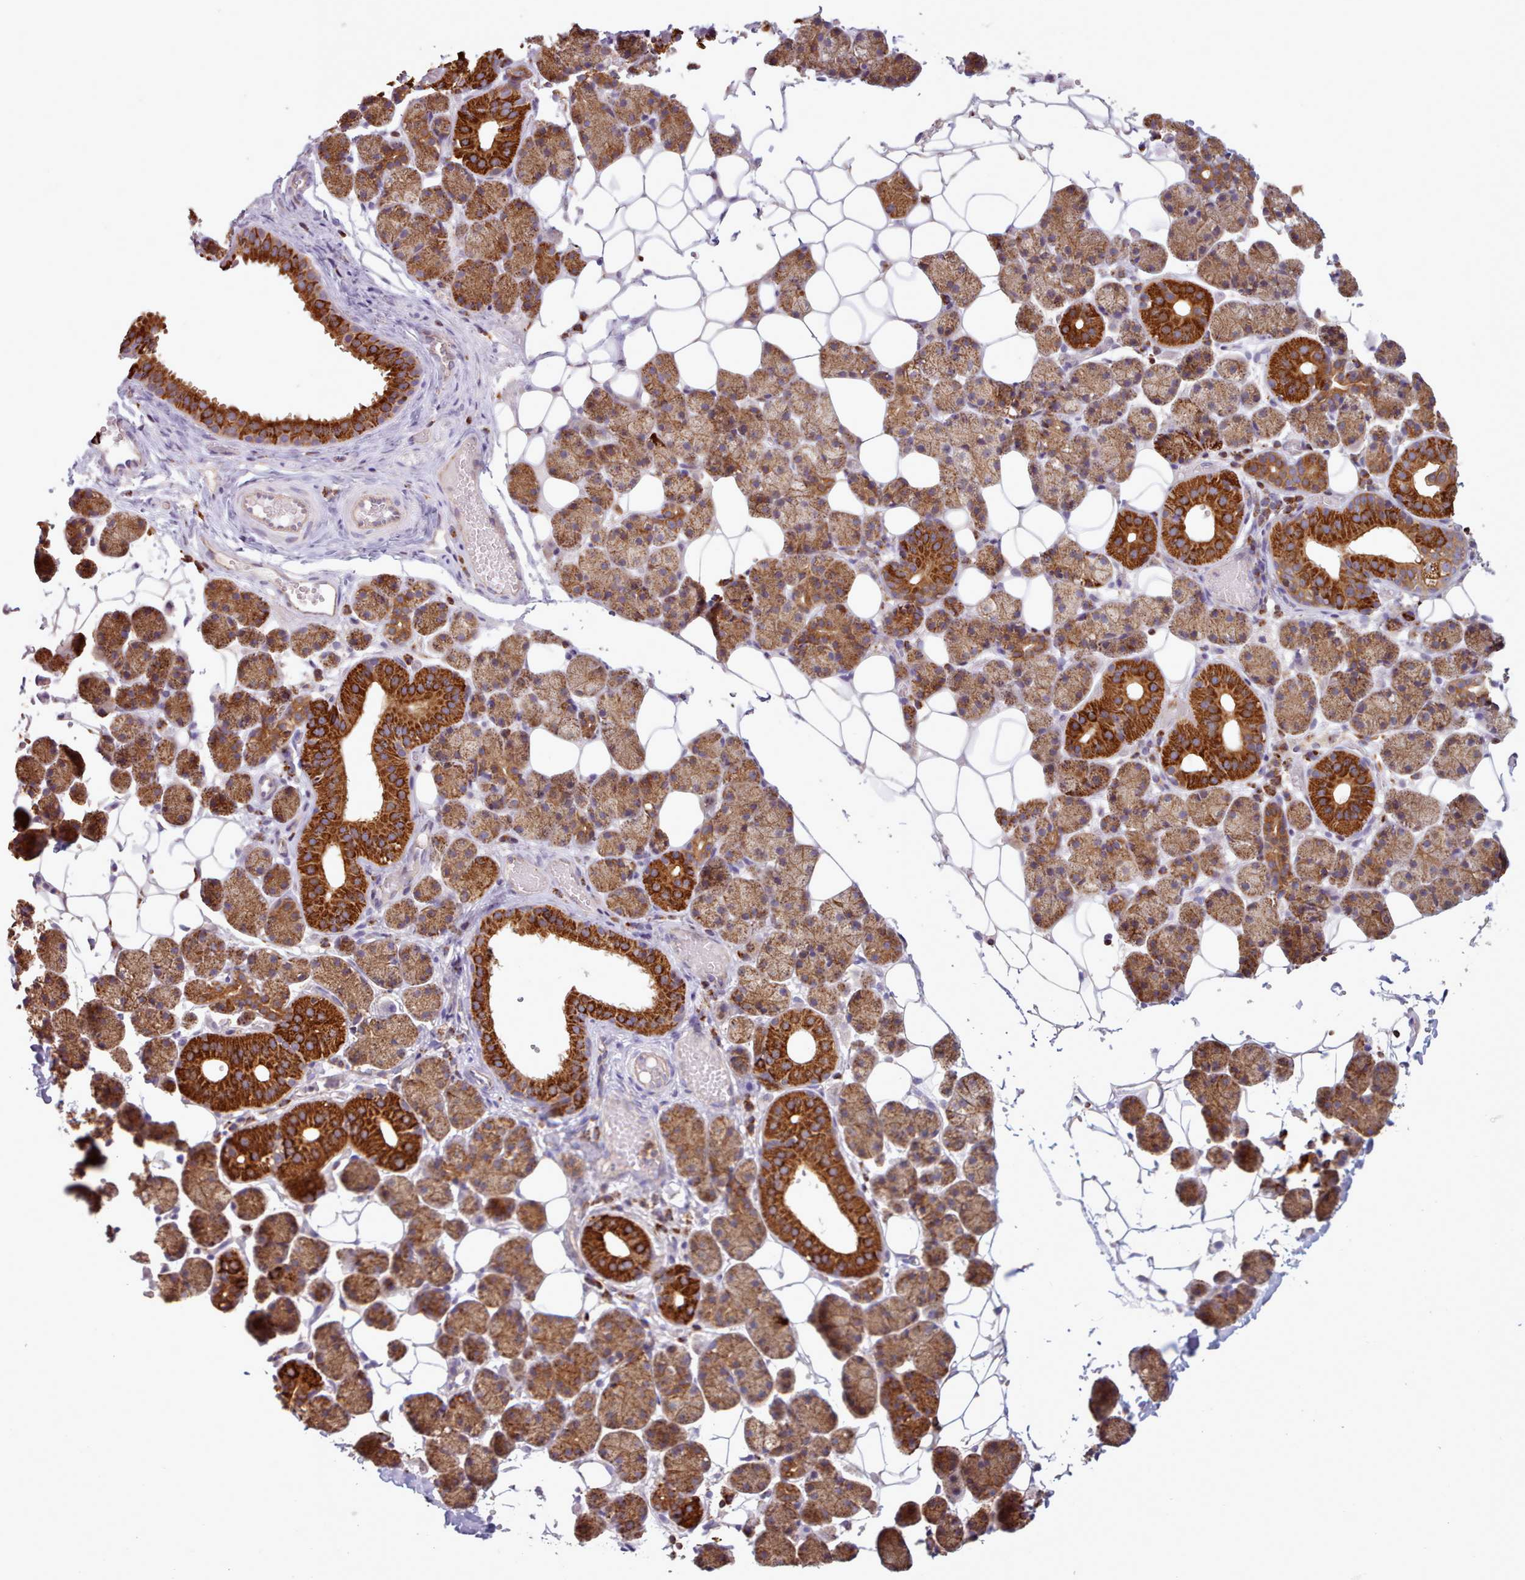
{"staining": {"intensity": "strong", "quantity": ">75%", "location": "cytoplasmic/membranous"}, "tissue": "salivary gland", "cell_type": "Glandular cells", "image_type": "normal", "snomed": [{"axis": "morphology", "description": "Normal tissue, NOS"}, {"axis": "topography", "description": "Salivary gland"}], "caption": "Approximately >75% of glandular cells in unremarkable human salivary gland display strong cytoplasmic/membranous protein expression as visualized by brown immunohistochemical staining.", "gene": "CRYBG1", "patient": {"sex": "female", "age": 33}}